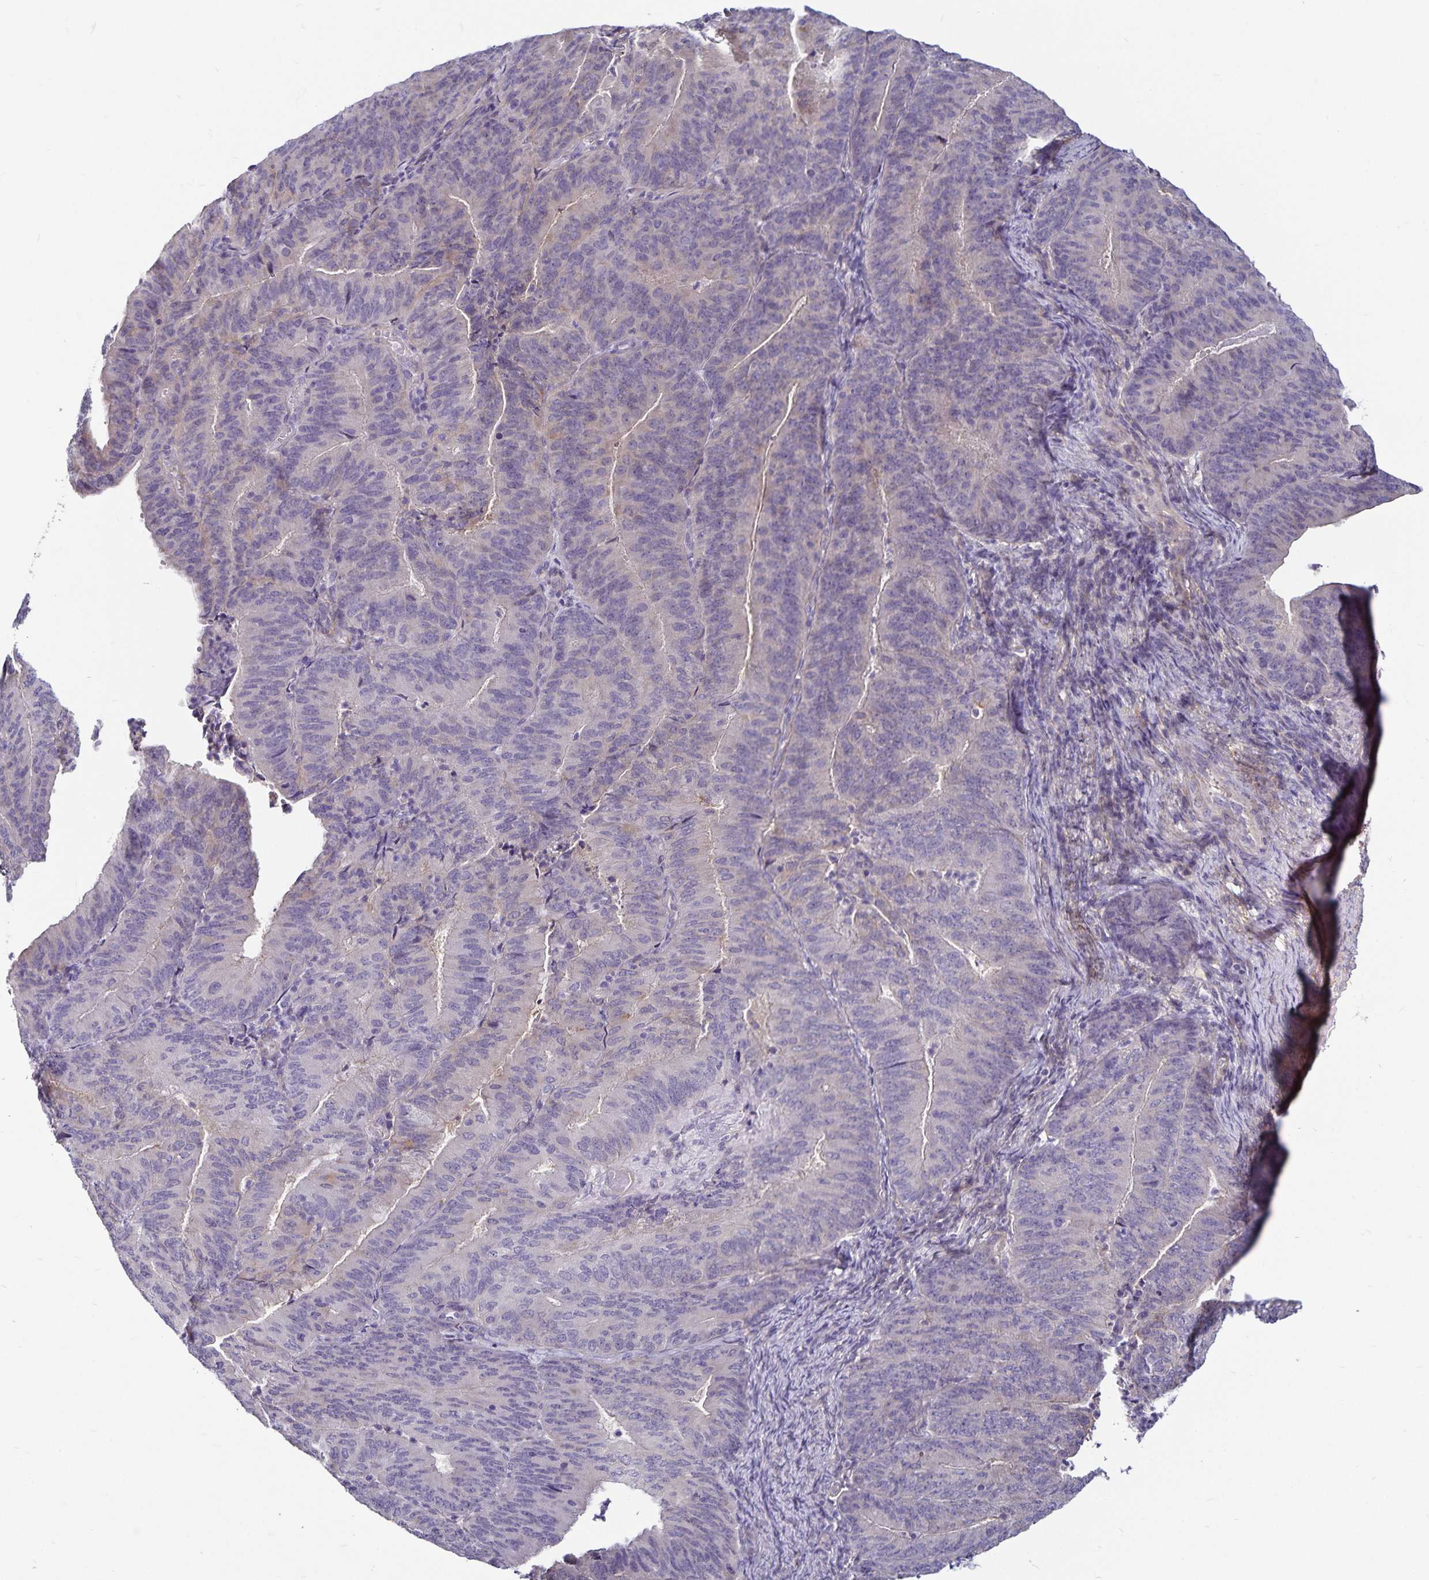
{"staining": {"intensity": "negative", "quantity": "none", "location": "none"}, "tissue": "endometrial cancer", "cell_type": "Tumor cells", "image_type": "cancer", "snomed": [{"axis": "morphology", "description": "Adenocarcinoma, NOS"}, {"axis": "topography", "description": "Endometrium"}], "caption": "Tumor cells show no significant expression in endometrial cancer (adenocarcinoma).", "gene": "GNG12", "patient": {"sex": "female", "age": 57}}